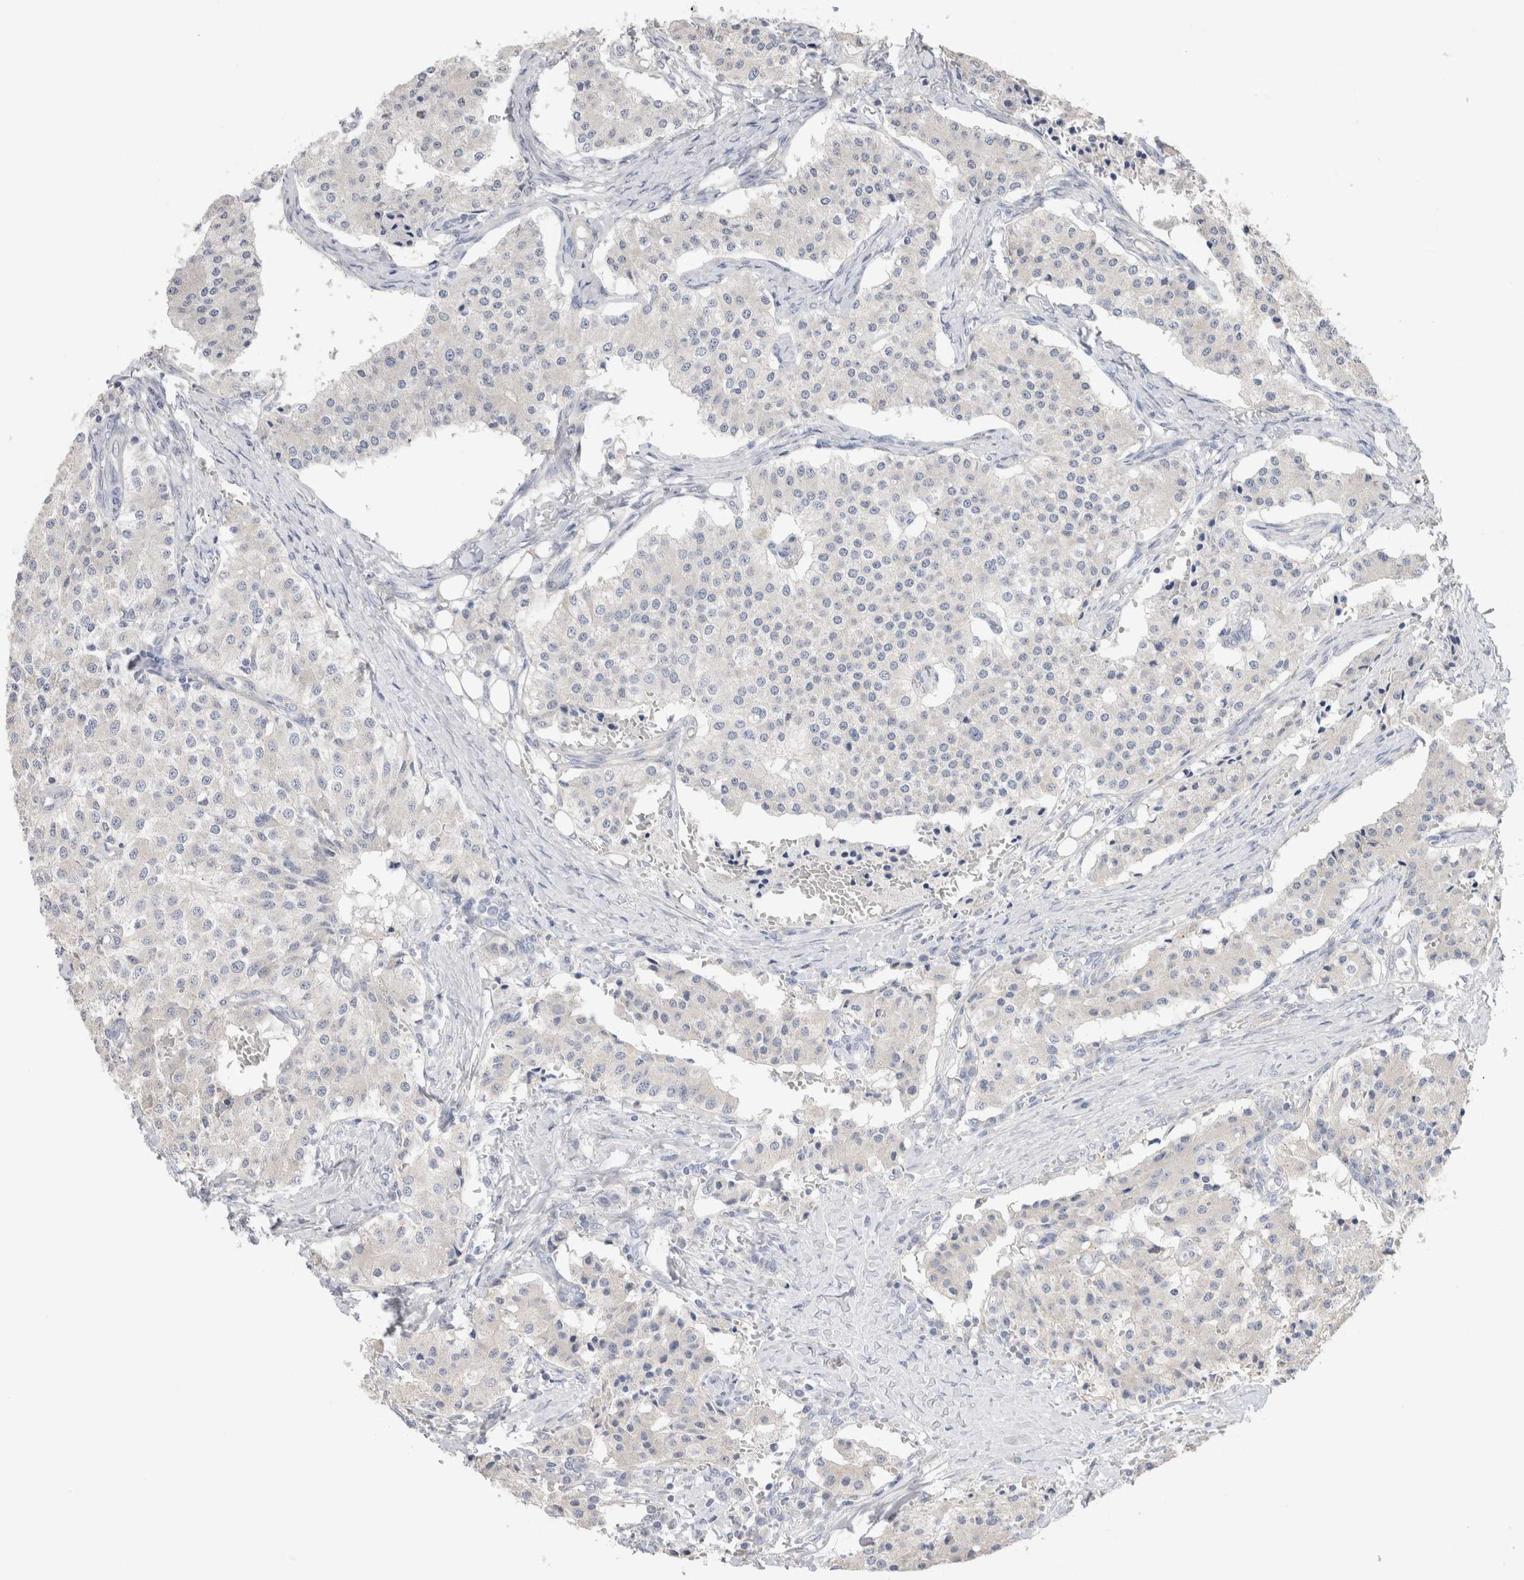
{"staining": {"intensity": "negative", "quantity": "none", "location": "none"}, "tissue": "carcinoid", "cell_type": "Tumor cells", "image_type": "cancer", "snomed": [{"axis": "morphology", "description": "Carcinoid, malignant, NOS"}, {"axis": "topography", "description": "Colon"}], "caption": "Immunohistochemical staining of carcinoid exhibits no significant positivity in tumor cells.", "gene": "DMD", "patient": {"sex": "female", "age": 52}}